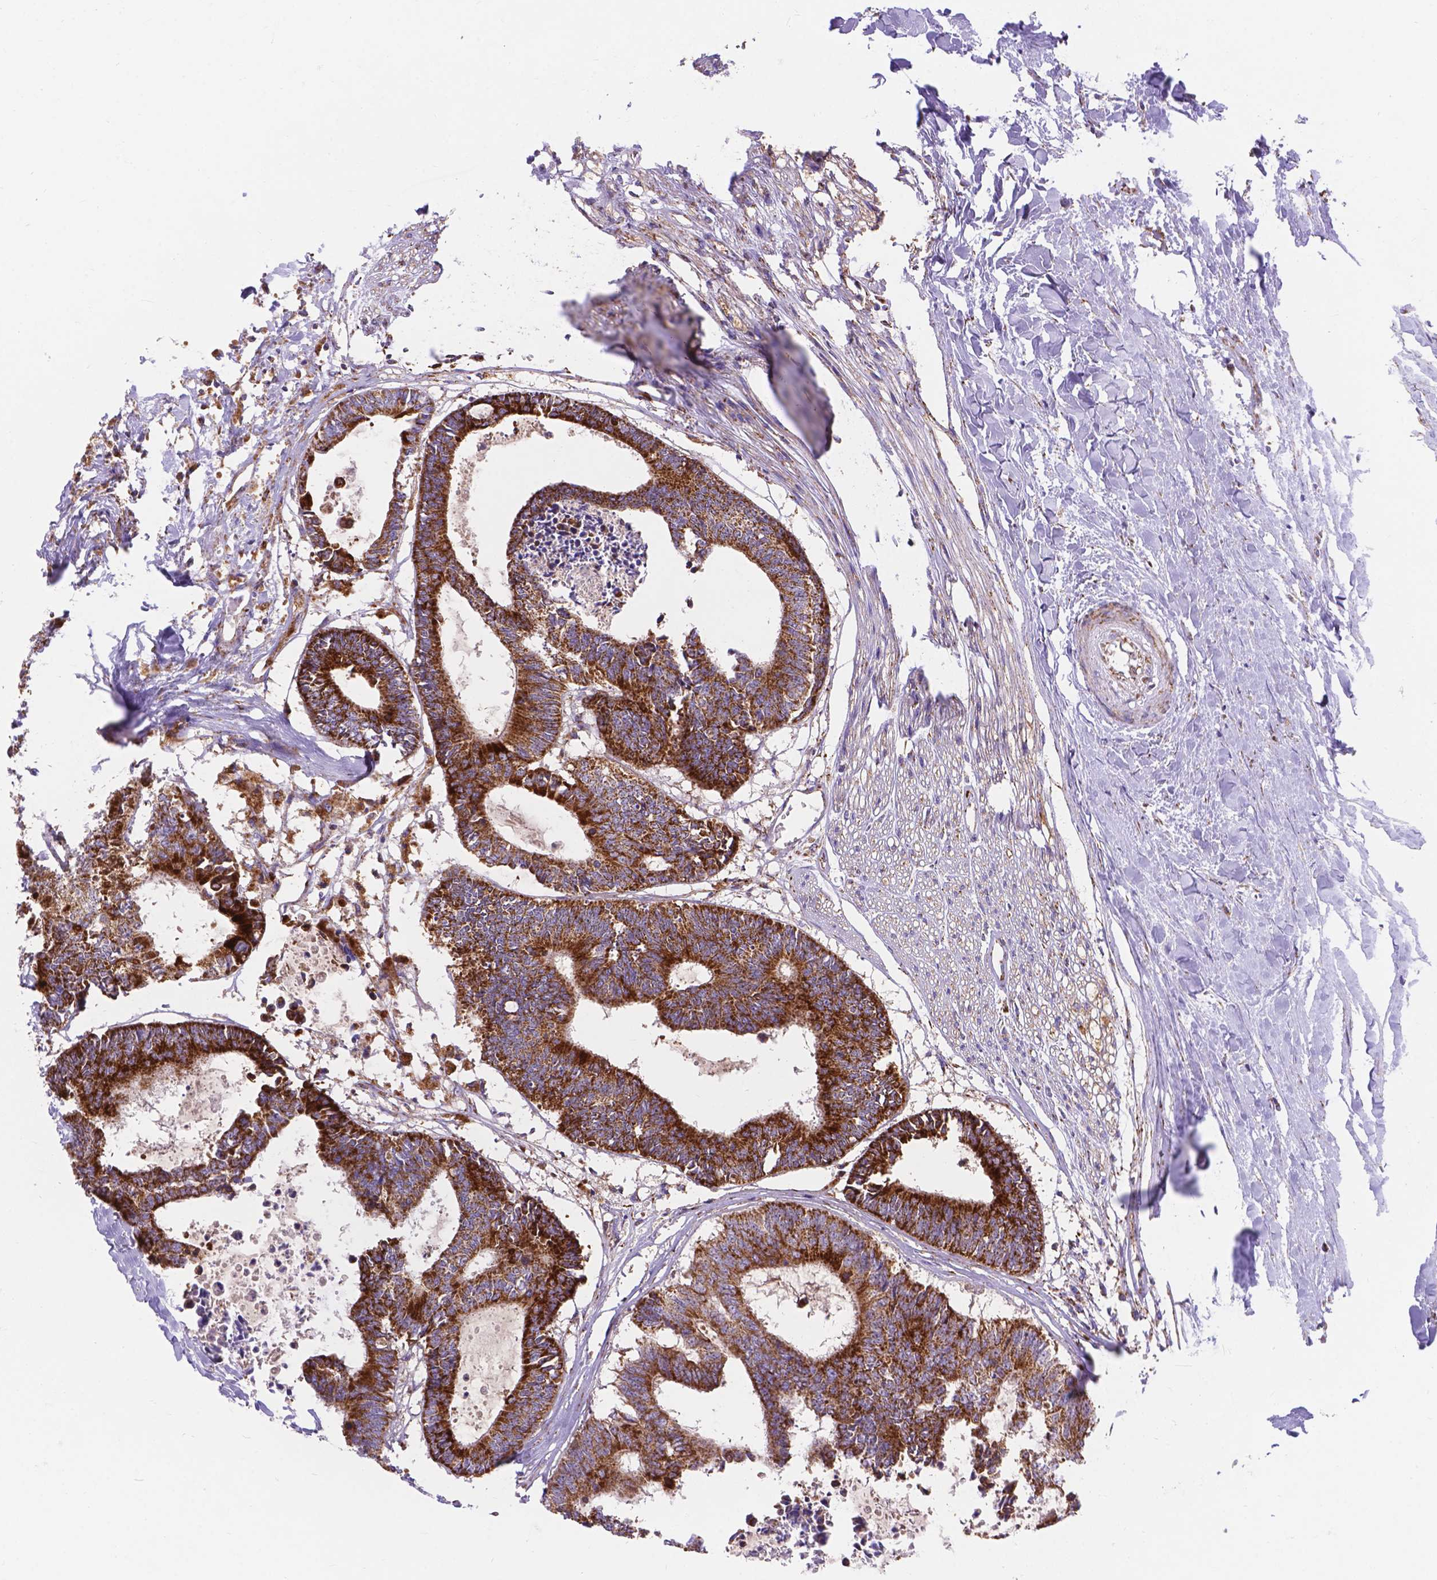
{"staining": {"intensity": "strong", "quantity": ">75%", "location": "cytoplasmic/membranous"}, "tissue": "colorectal cancer", "cell_type": "Tumor cells", "image_type": "cancer", "snomed": [{"axis": "morphology", "description": "Adenocarcinoma, NOS"}, {"axis": "topography", "description": "Colon"}, {"axis": "topography", "description": "Rectum"}], "caption": "This micrograph shows immunohistochemistry (IHC) staining of colorectal adenocarcinoma, with high strong cytoplasmic/membranous staining in about >75% of tumor cells.", "gene": "AK3", "patient": {"sex": "male", "age": 57}}